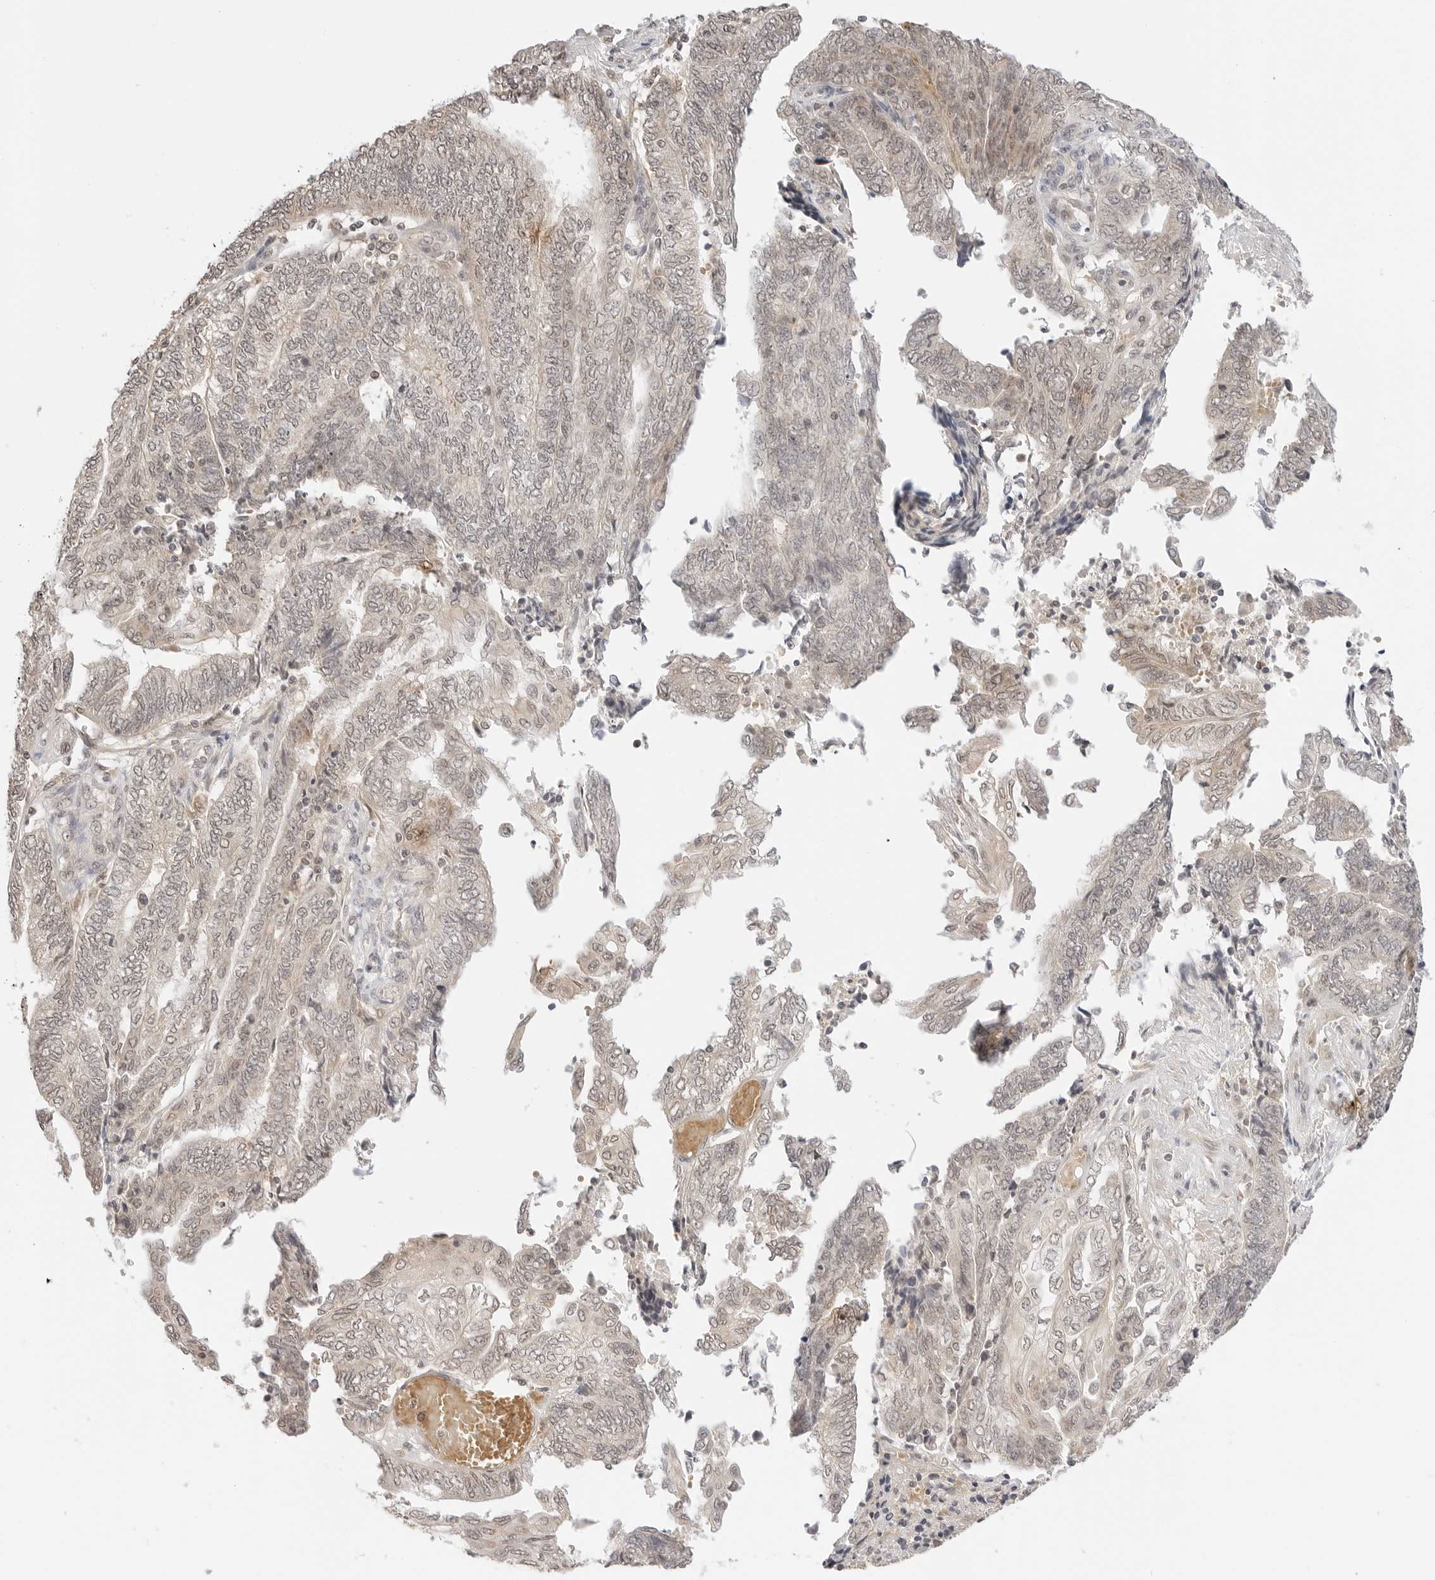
{"staining": {"intensity": "weak", "quantity": "<25%", "location": "cytoplasmic/membranous,nuclear"}, "tissue": "endometrial cancer", "cell_type": "Tumor cells", "image_type": "cancer", "snomed": [{"axis": "morphology", "description": "Adenocarcinoma, NOS"}, {"axis": "topography", "description": "Uterus"}, {"axis": "topography", "description": "Endometrium"}], "caption": "Human adenocarcinoma (endometrial) stained for a protein using IHC demonstrates no positivity in tumor cells.", "gene": "GPR34", "patient": {"sex": "female", "age": 70}}